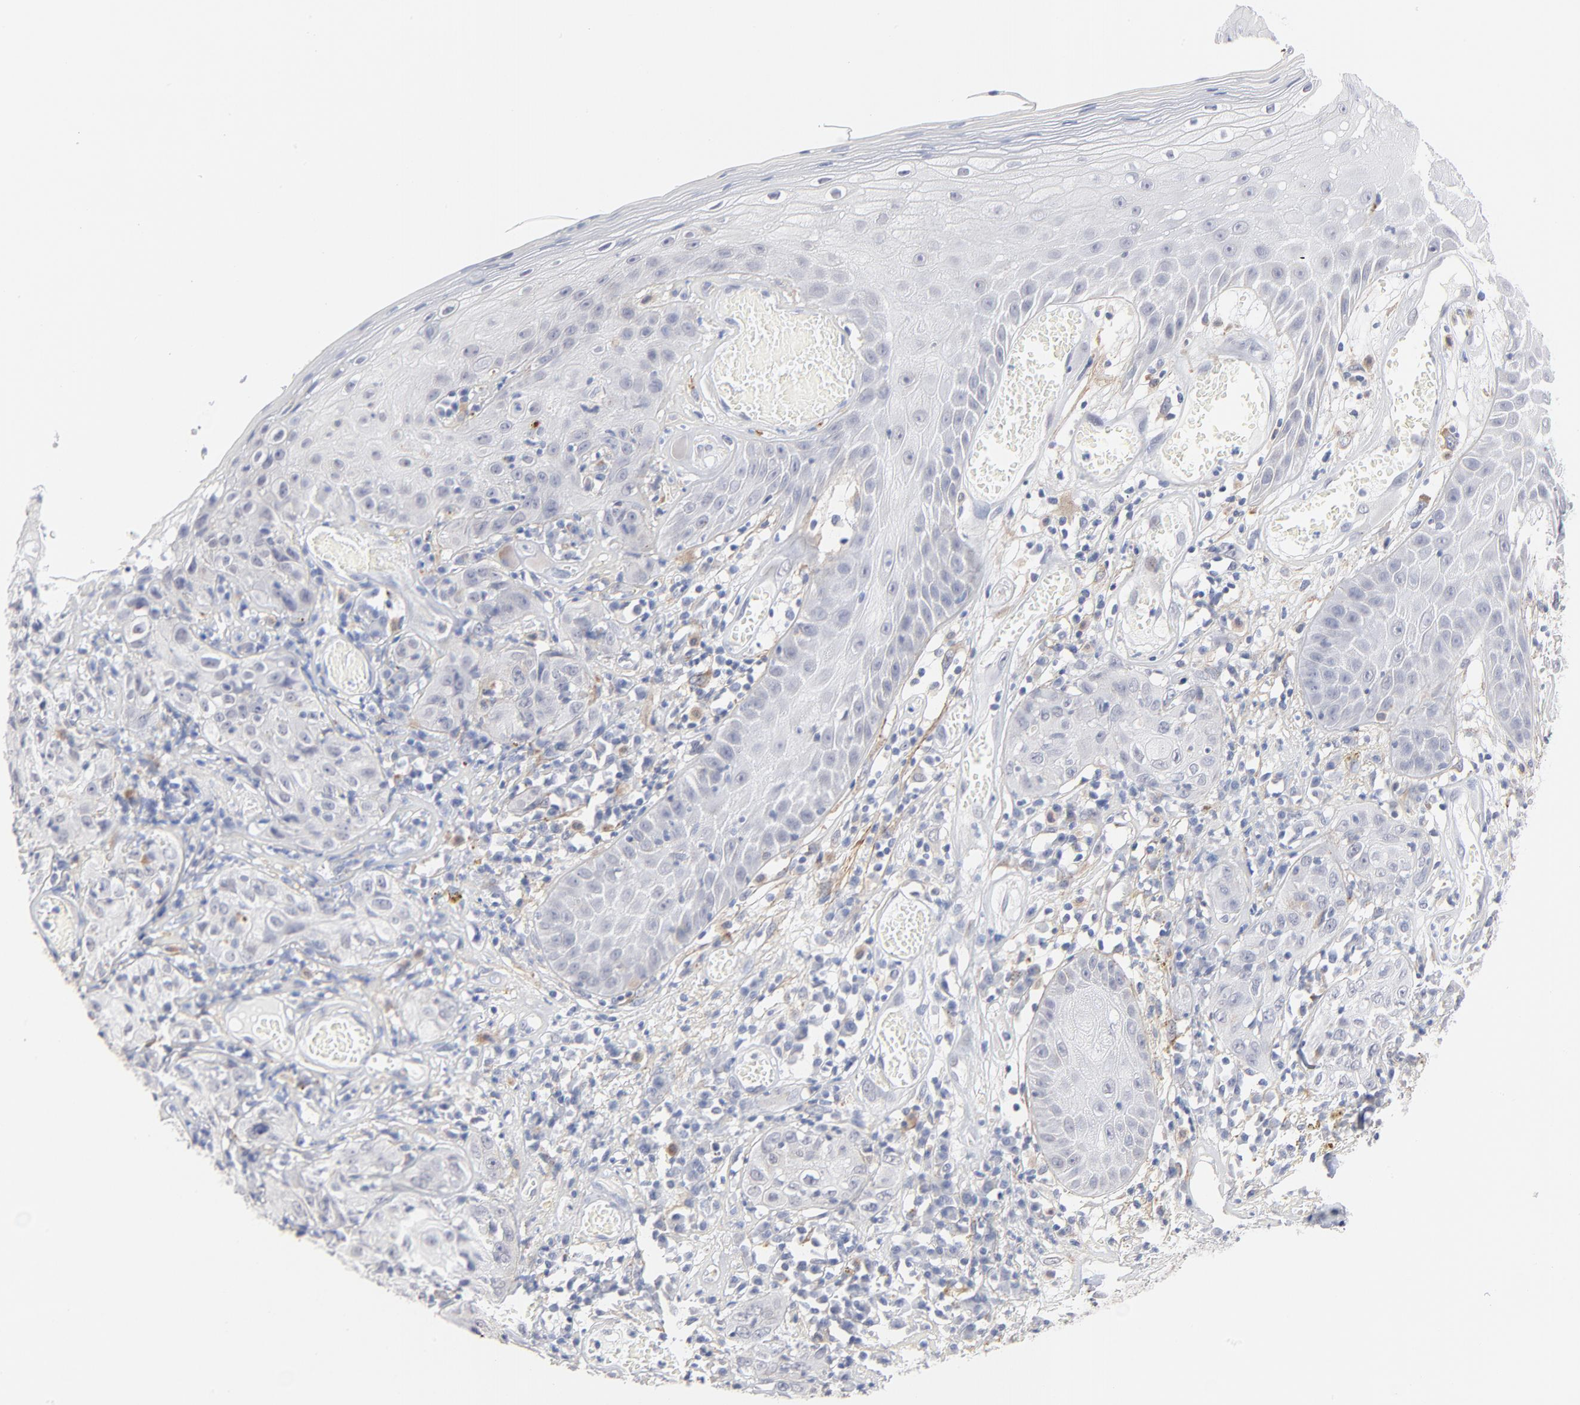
{"staining": {"intensity": "negative", "quantity": "none", "location": "none"}, "tissue": "skin cancer", "cell_type": "Tumor cells", "image_type": "cancer", "snomed": [{"axis": "morphology", "description": "Squamous cell carcinoma, NOS"}, {"axis": "topography", "description": "Skin"}], "caption": "Immunohistochemical staining of human skin cancer displays no significant staining in tumor cells.", "gene": "LTBP2", "patient": {"sex": "male", "age": 65}}